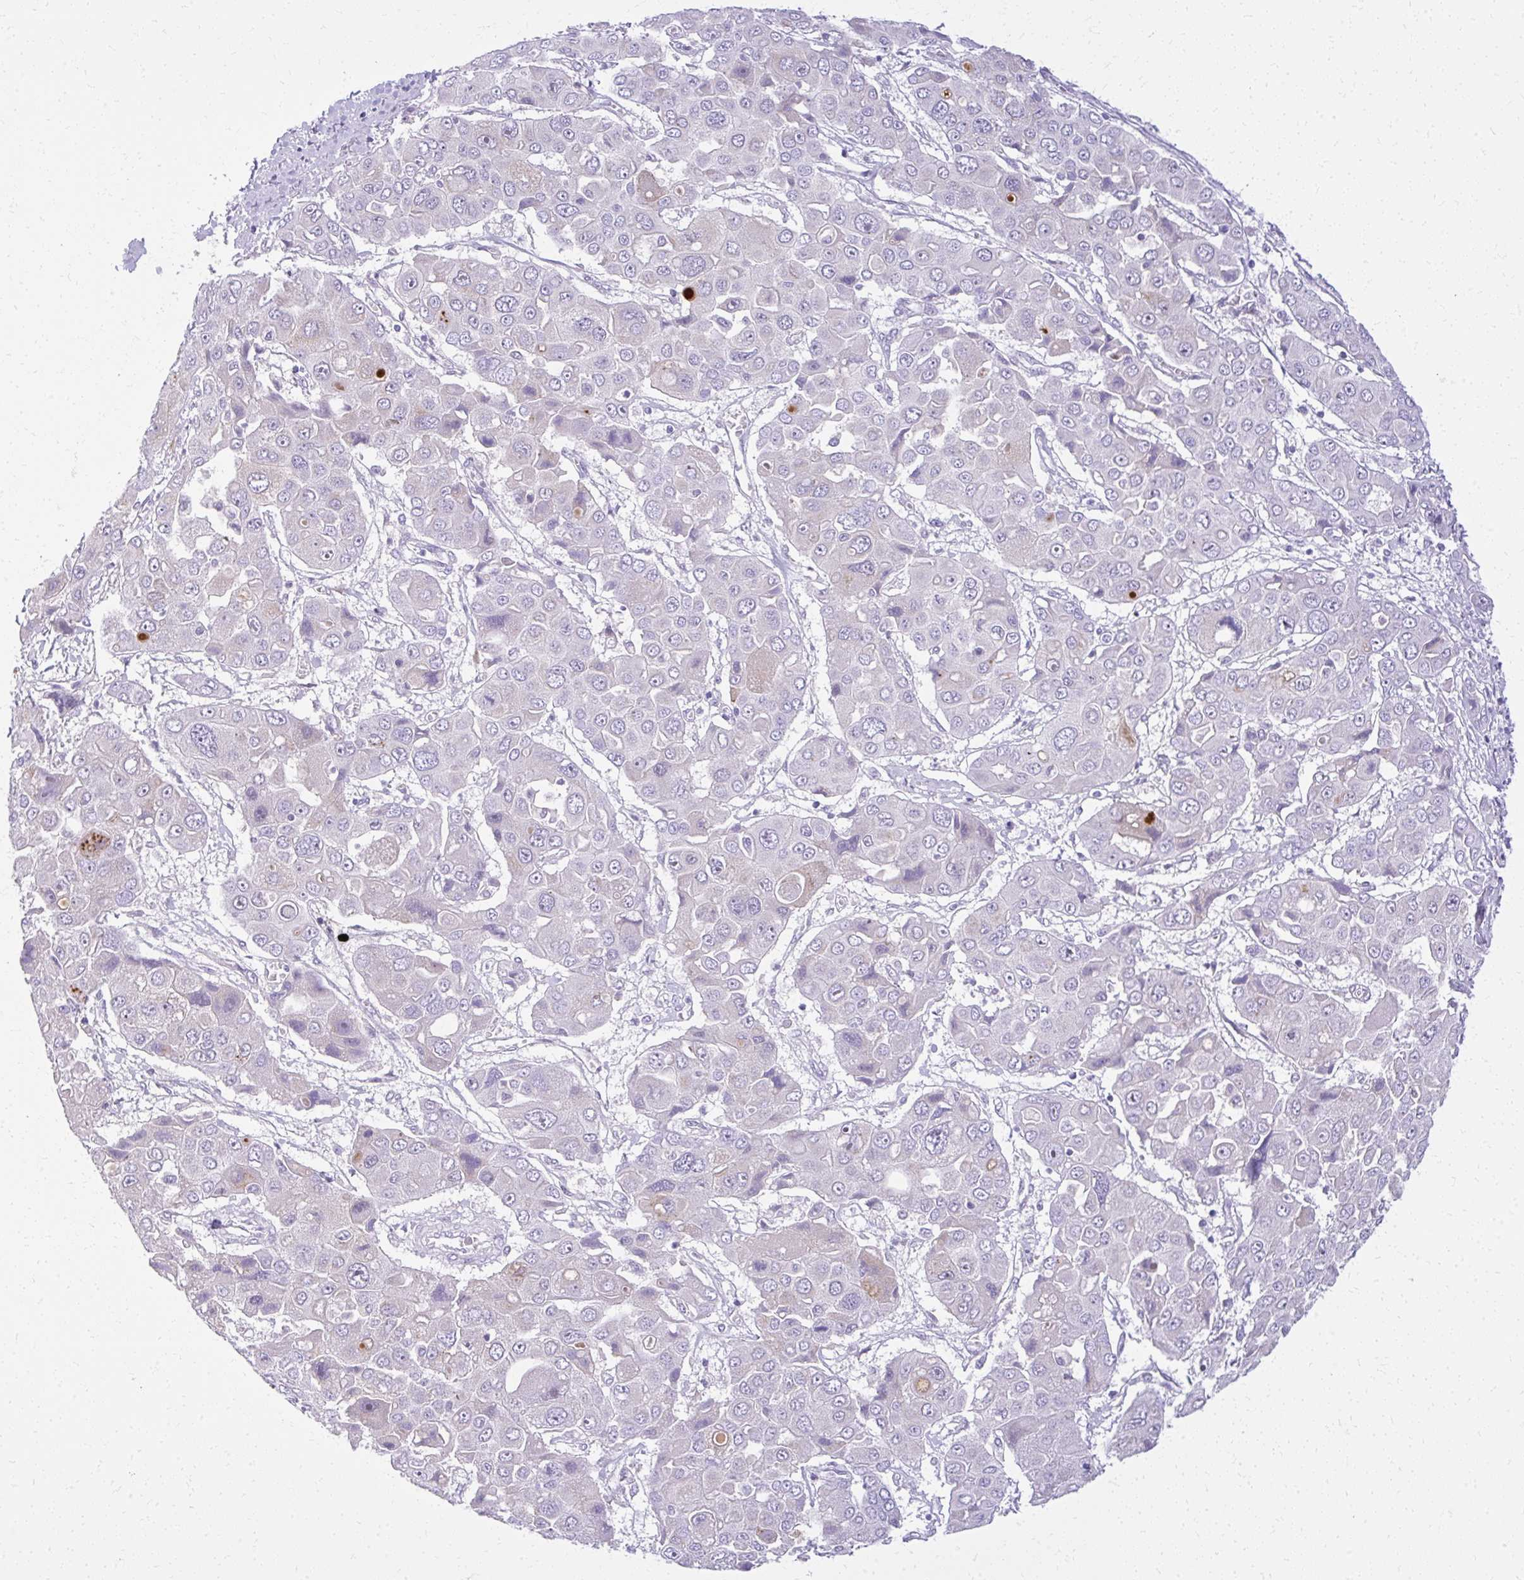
{"staining": {"intensity": "negative", "quantity": "none", "location": "none"}, "tissue": "liver cancer", "cell_type": "Tumor cells", "image_type": "cancer", "snomed": [{"axis": "morphology", "description": "Cholangiocarcinoma"}, {"axis": "topography", "description": "Liver"}], "caption": "Immunohistochemical staining of human liver cancer (cholangiocarcinoma) displays no significant positivity in tumor cells. (DAB immunohistochemistry with hematoxylin counter stain).", "gene": "PRAP1", "patient": {"sex": "male", "age": 67}}